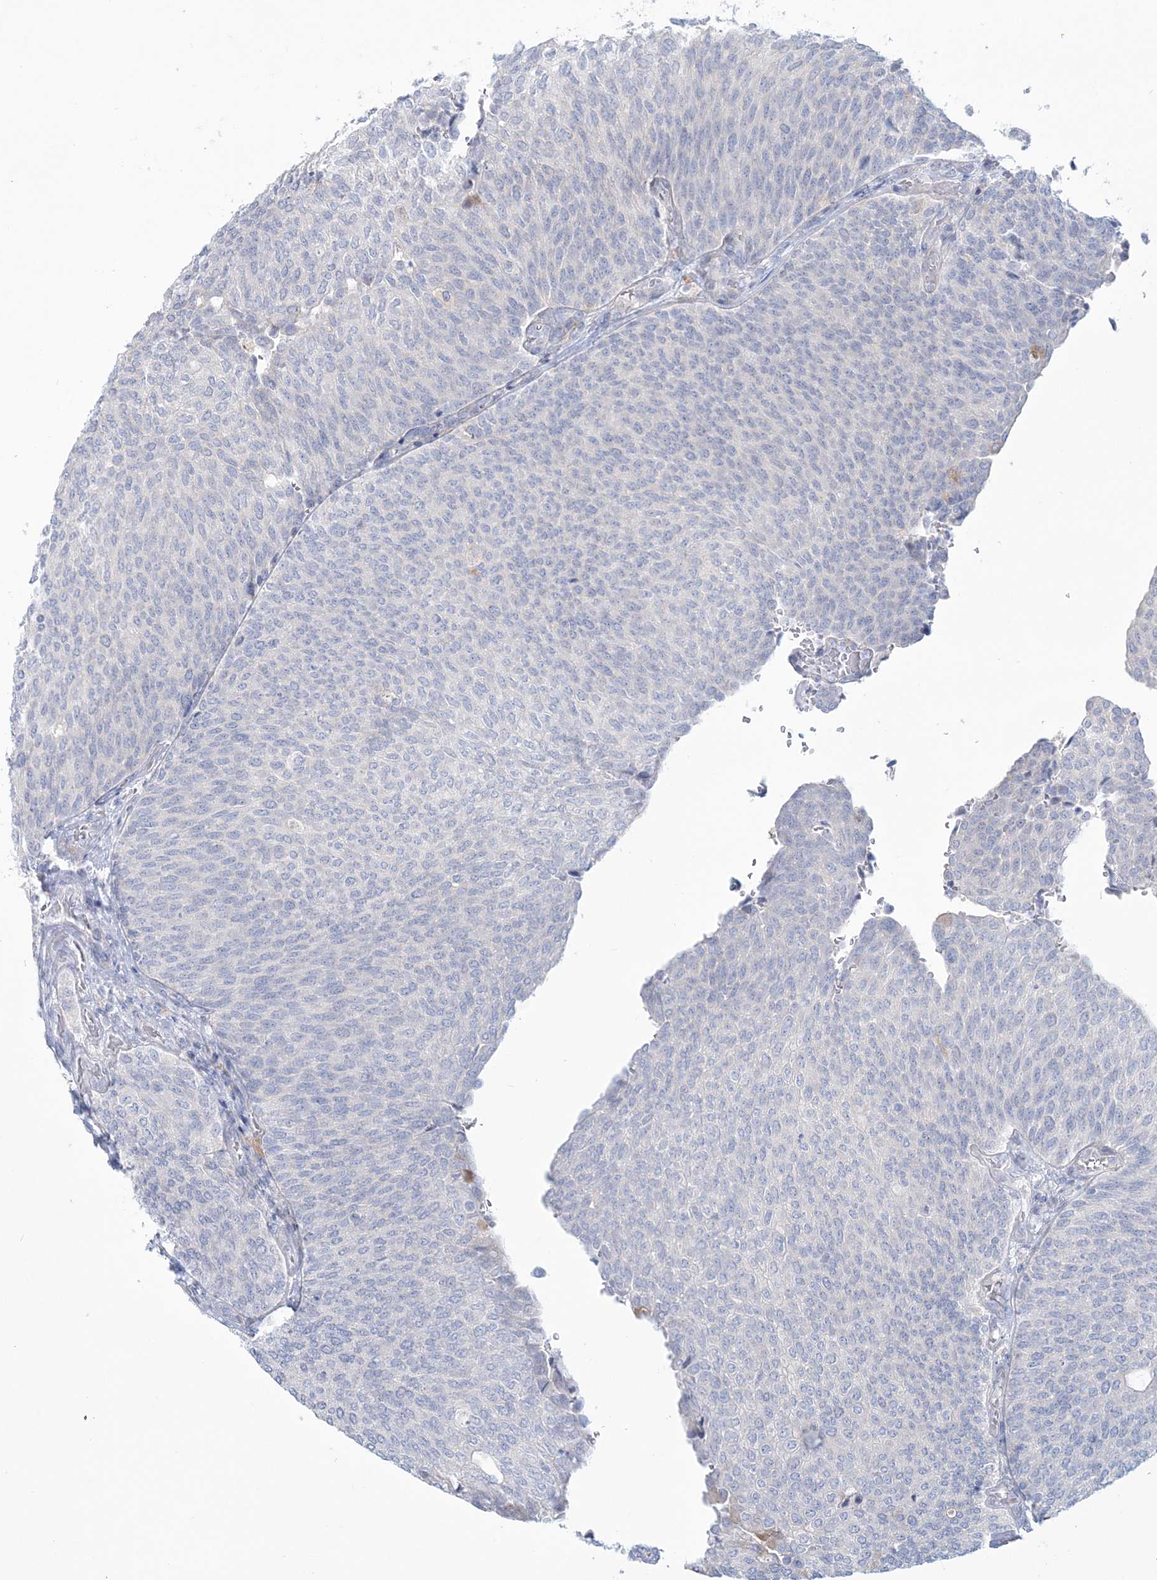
{"staining": {"intensity": "negative", "quantity": "none", "location": "none"}, "tissue": "urothelial cancer", "cell_type": "Tumor cells", "image_type": "cancer", "snomed": [{"axis": "morphology", "description": "Urothelial carcinoma, Low grade"}, {"axis": "topography", "description": "Urinary bladder"}], "caption": "This is an immunohistochemistry histopathology image of human urothelial cancer. There is no positivity in tumor cells.", "gene": "ADGB", "patient": {"sex": "female", "age": 79}}